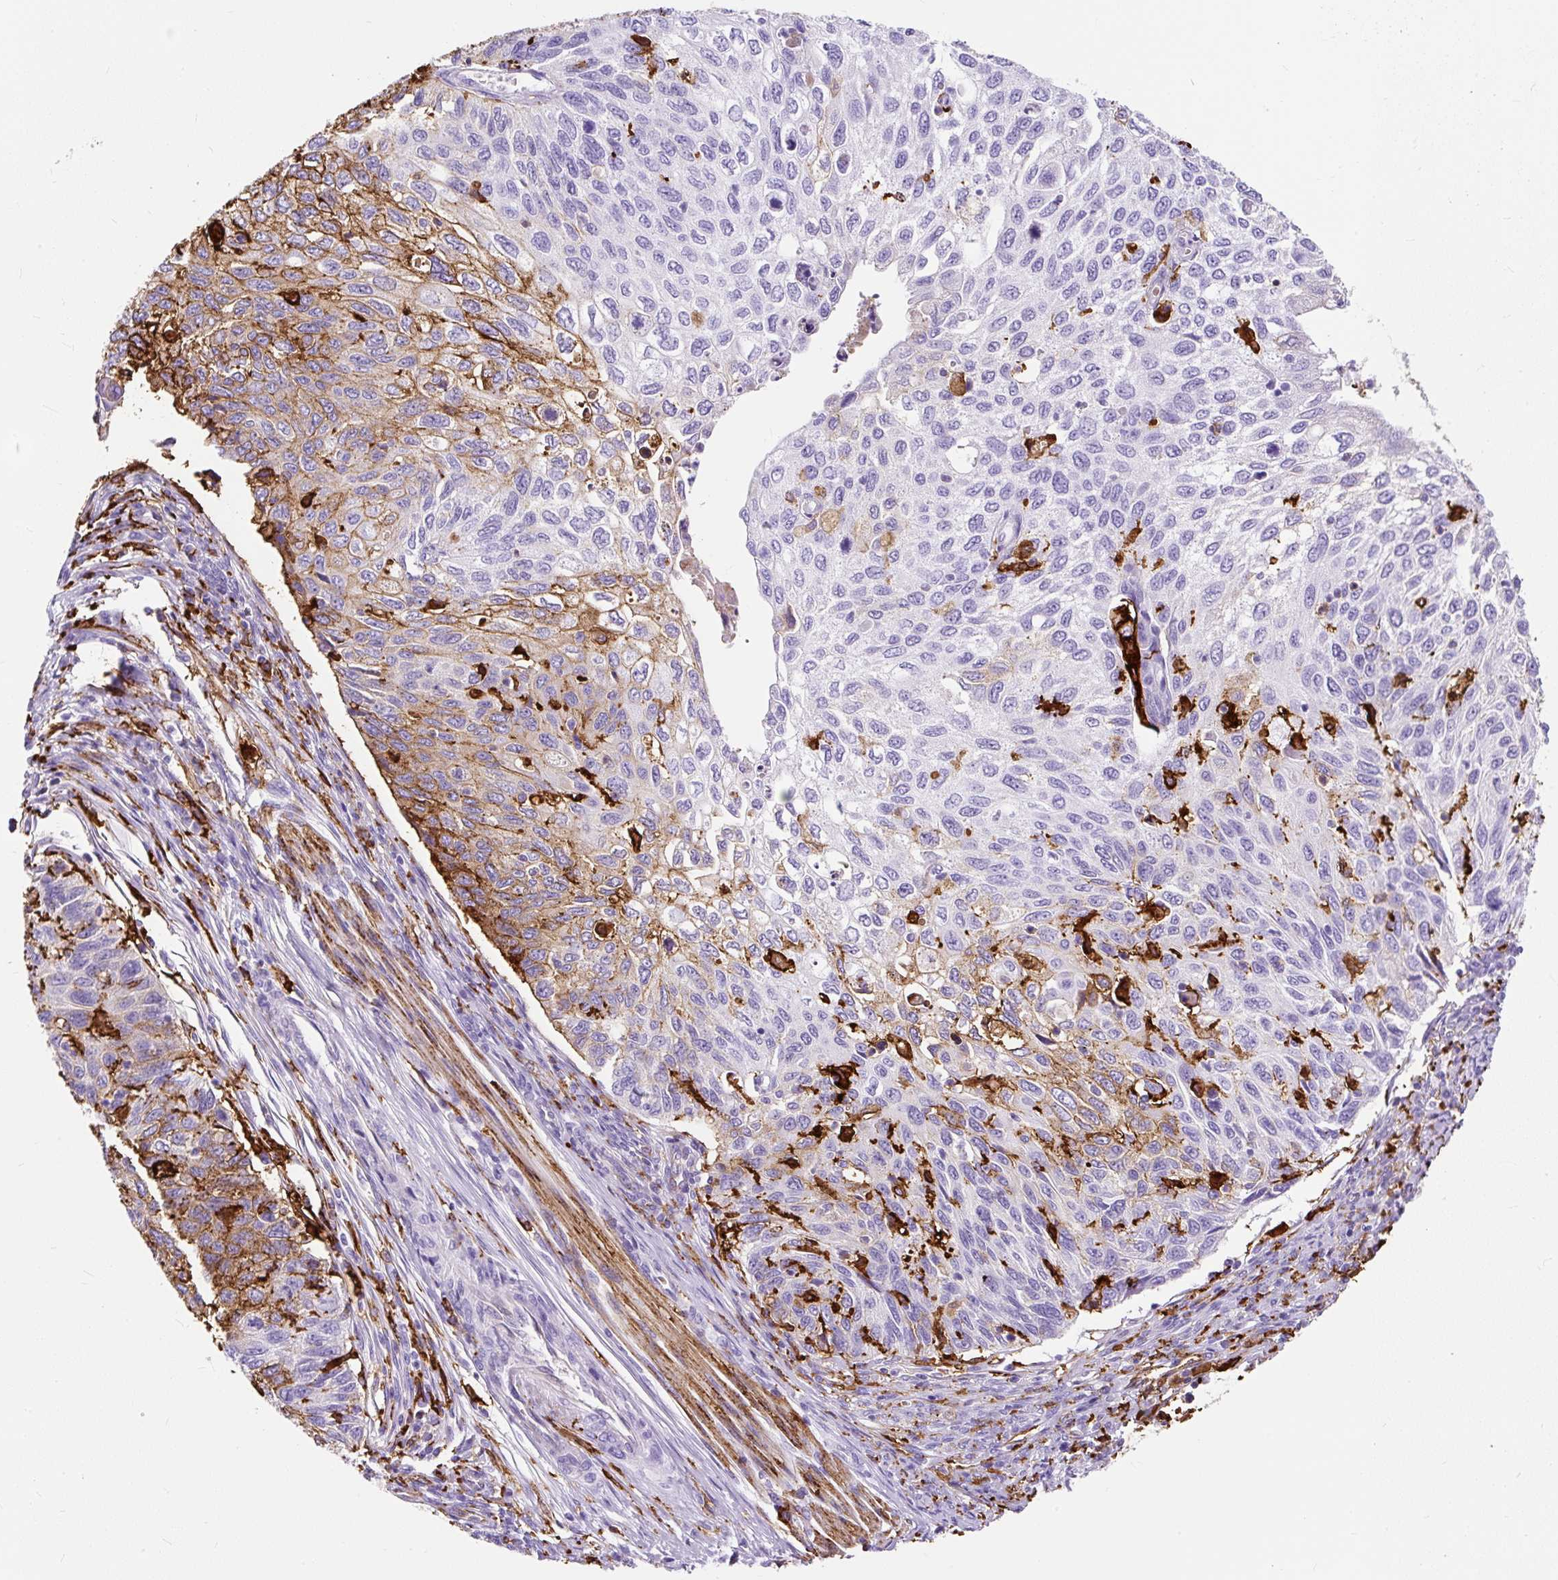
{"staining": {"intensity": "moderate", "quantity": "<25%", "location": "cytoplasmic/membranous"}, "tissue": "cervical cancer", "cell_type": "Tumor cells", "image_type": "cancer", "snomed": [{"axis": "morphology", "description": "Squamous cell carcinoma, NOS"}, {"axis": "topography", "description": "Cervix"}], "caption": "About <25% of tumor cells in squamous cell carcinoma (cervical) exhibit moderate cytoplasmic/membranous protein staining as visualized by brown immunohistochemical staining.", "gene": "HLA-DRA", "patient": {"sex": "female", "age": 70}}